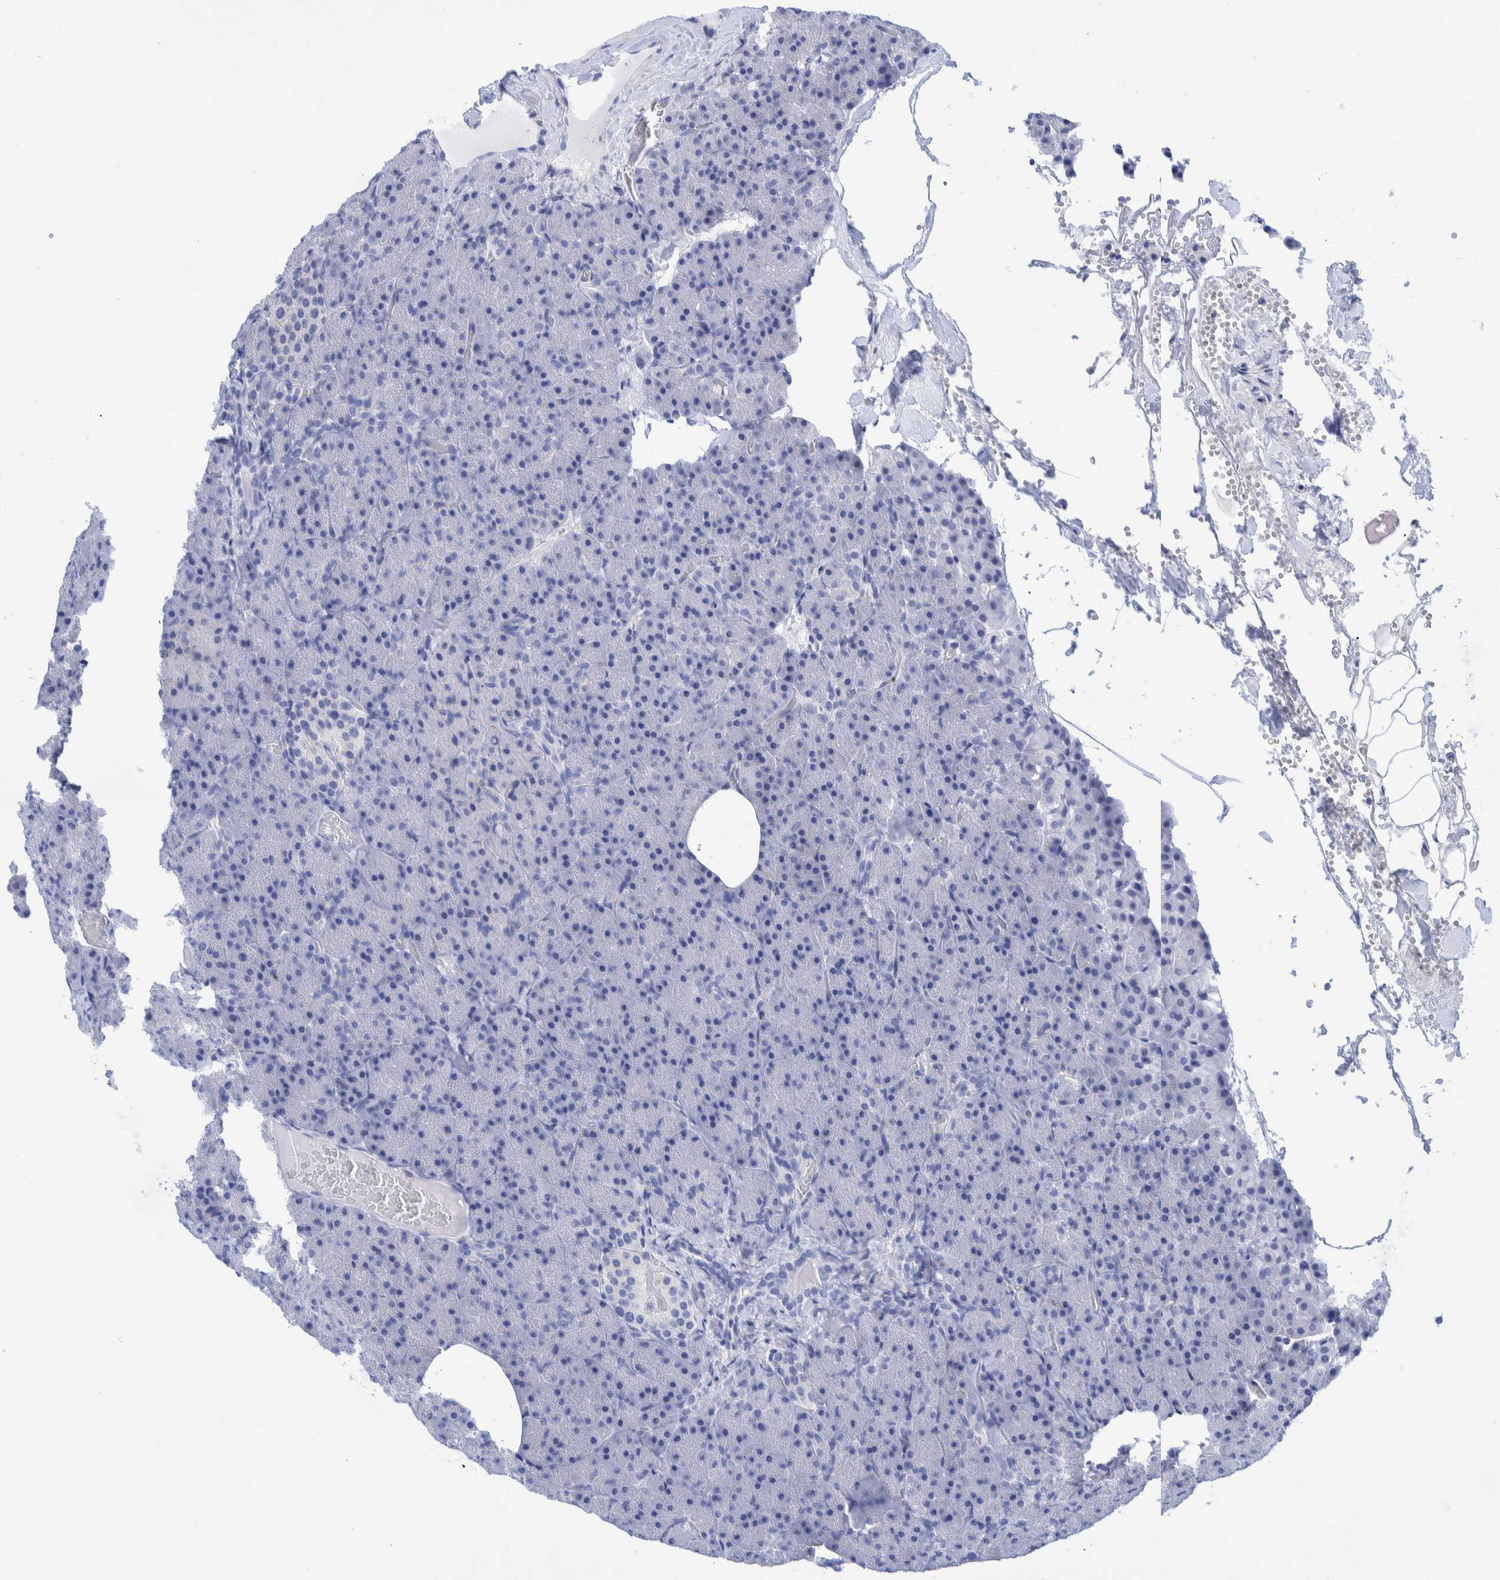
{"staining": {"intensity": "negative", "quantity": "none", "location": "none"}, "tissue": "pancreas", "cell_type": "Exocrine glandular cells", "image_type": "normal", "snomed": [{"axis": "morphology", "description": "Normal tissue, NOS"}, {"axis": "morphology", "description": "Carcinoid, malignant, NOS"}, {"axis": "topography", "description": "Pancreas"}], "caption": "An immunohistochemistry (IHC) photomicrograph of unremarkable pancreas is shown. There is no staining in exocrine glandular cells of pancreas.", "gene": "KRT14", "patient": {"sex": "female", "age": 35}}